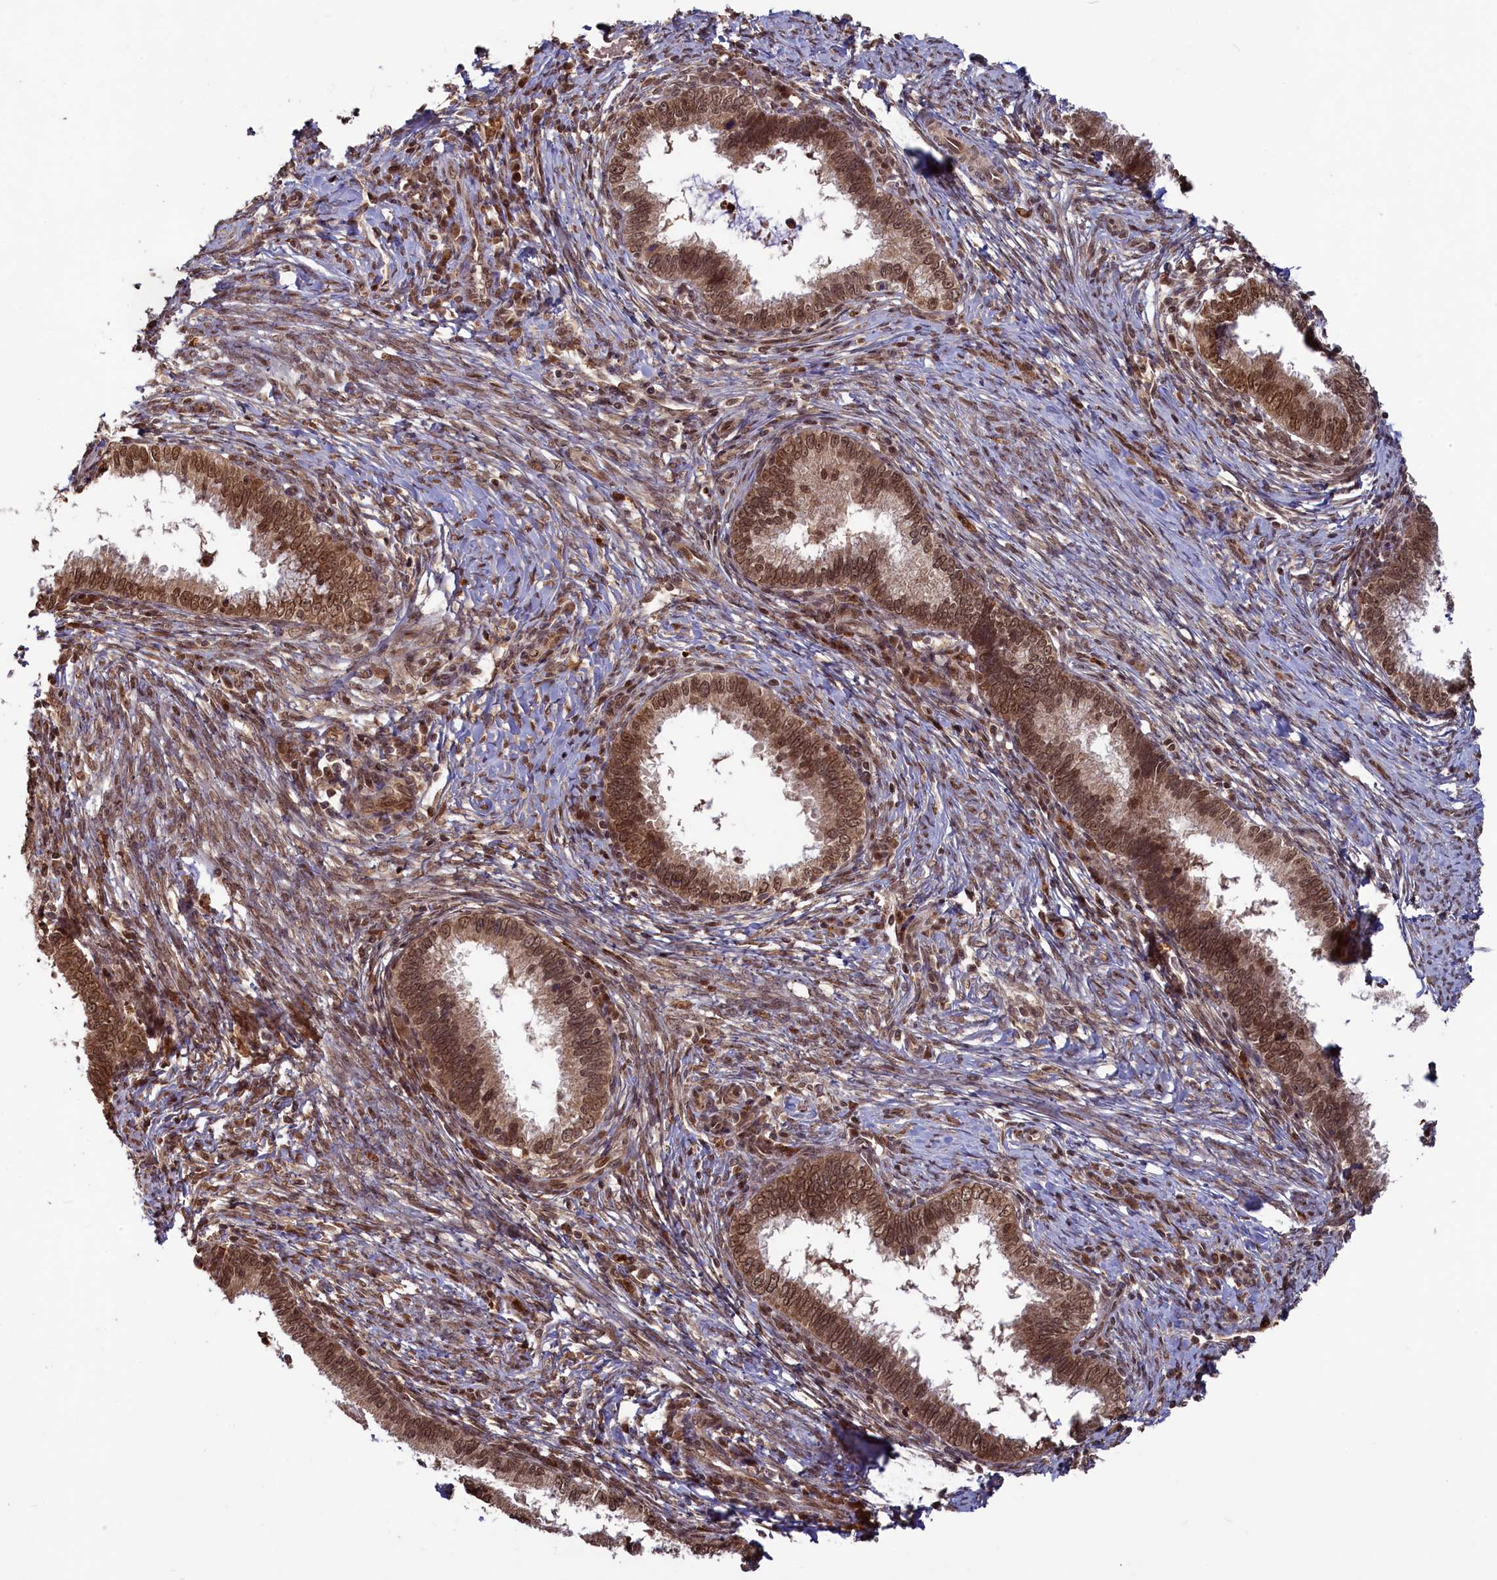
{"staining": {"intensity": "strong", "quantity": ">75%", "location": "nuclear"}, "tissue": "cervical cancer", "cell_type": "Tumor cells", "image_type": "cancer", "snomed": [{"axis": "morphology", "description": "Adenocarcinoma, NOS"}, {"axis": "topography", "description": "Cervix"}], "caption": "Brown immunohistochemical staining in adenocarcinoma (cervical) shows strong nuclear staining in approximately >75% of tumor cells.", "gene": "NAE1", "patient": {"sex": "female", "age": 36}}